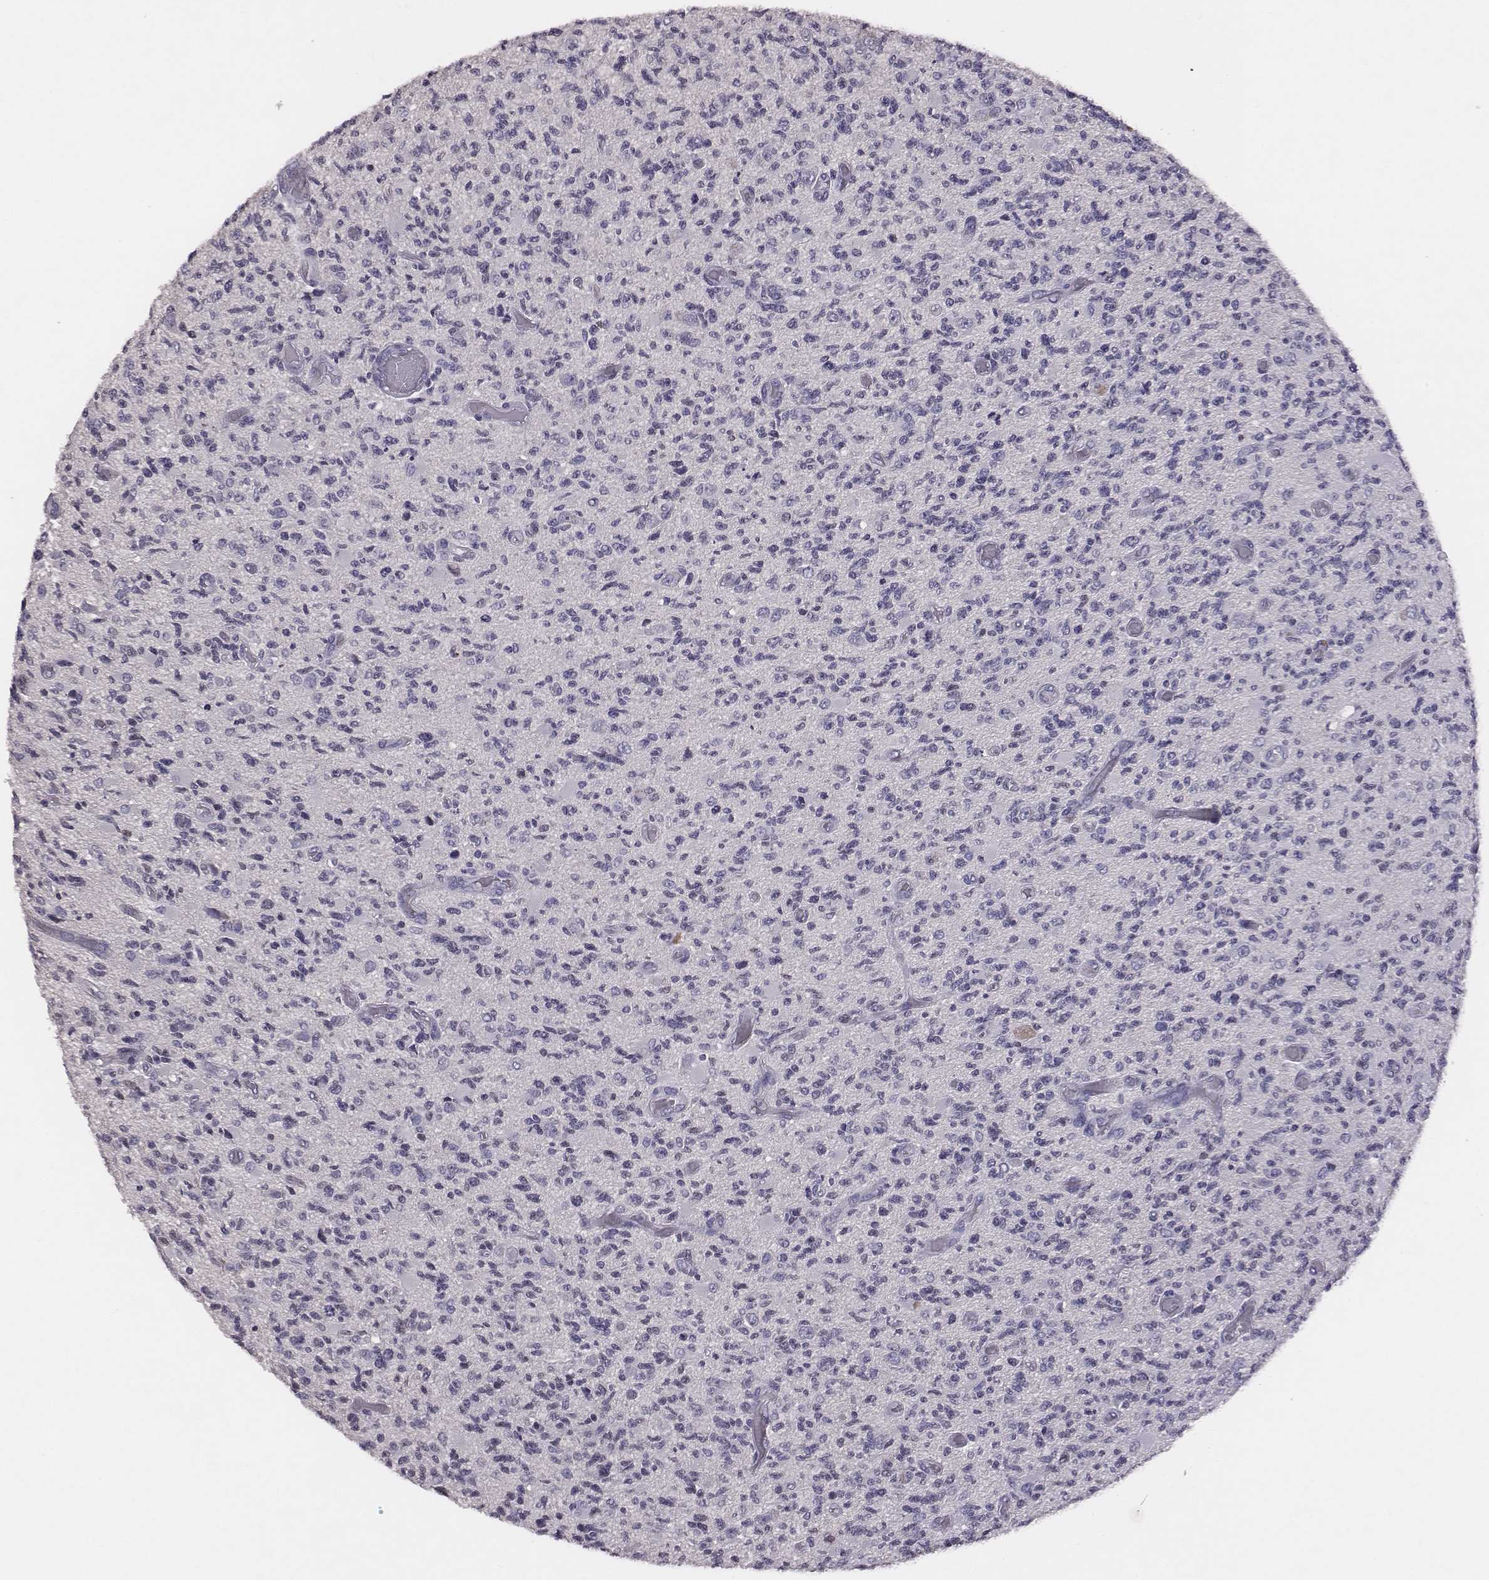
{"staining": {"intensity": "negative", "quantity": "none", "location": "none"}, "tissue": "glioma", "cell_type": "Tumor cells", "image_type": "cancer", "snomed": [{"axis": "morphology", "description": "Glioma, malignant, High grade"}, {"axis": "topography", "description": "Brain"}], "caption": "Micrograph shows no significant protein staining in tumor cells of malignant glioma (high-grade).", "gene": "EN1", "patient": {"sex": "female", "age": 63}}